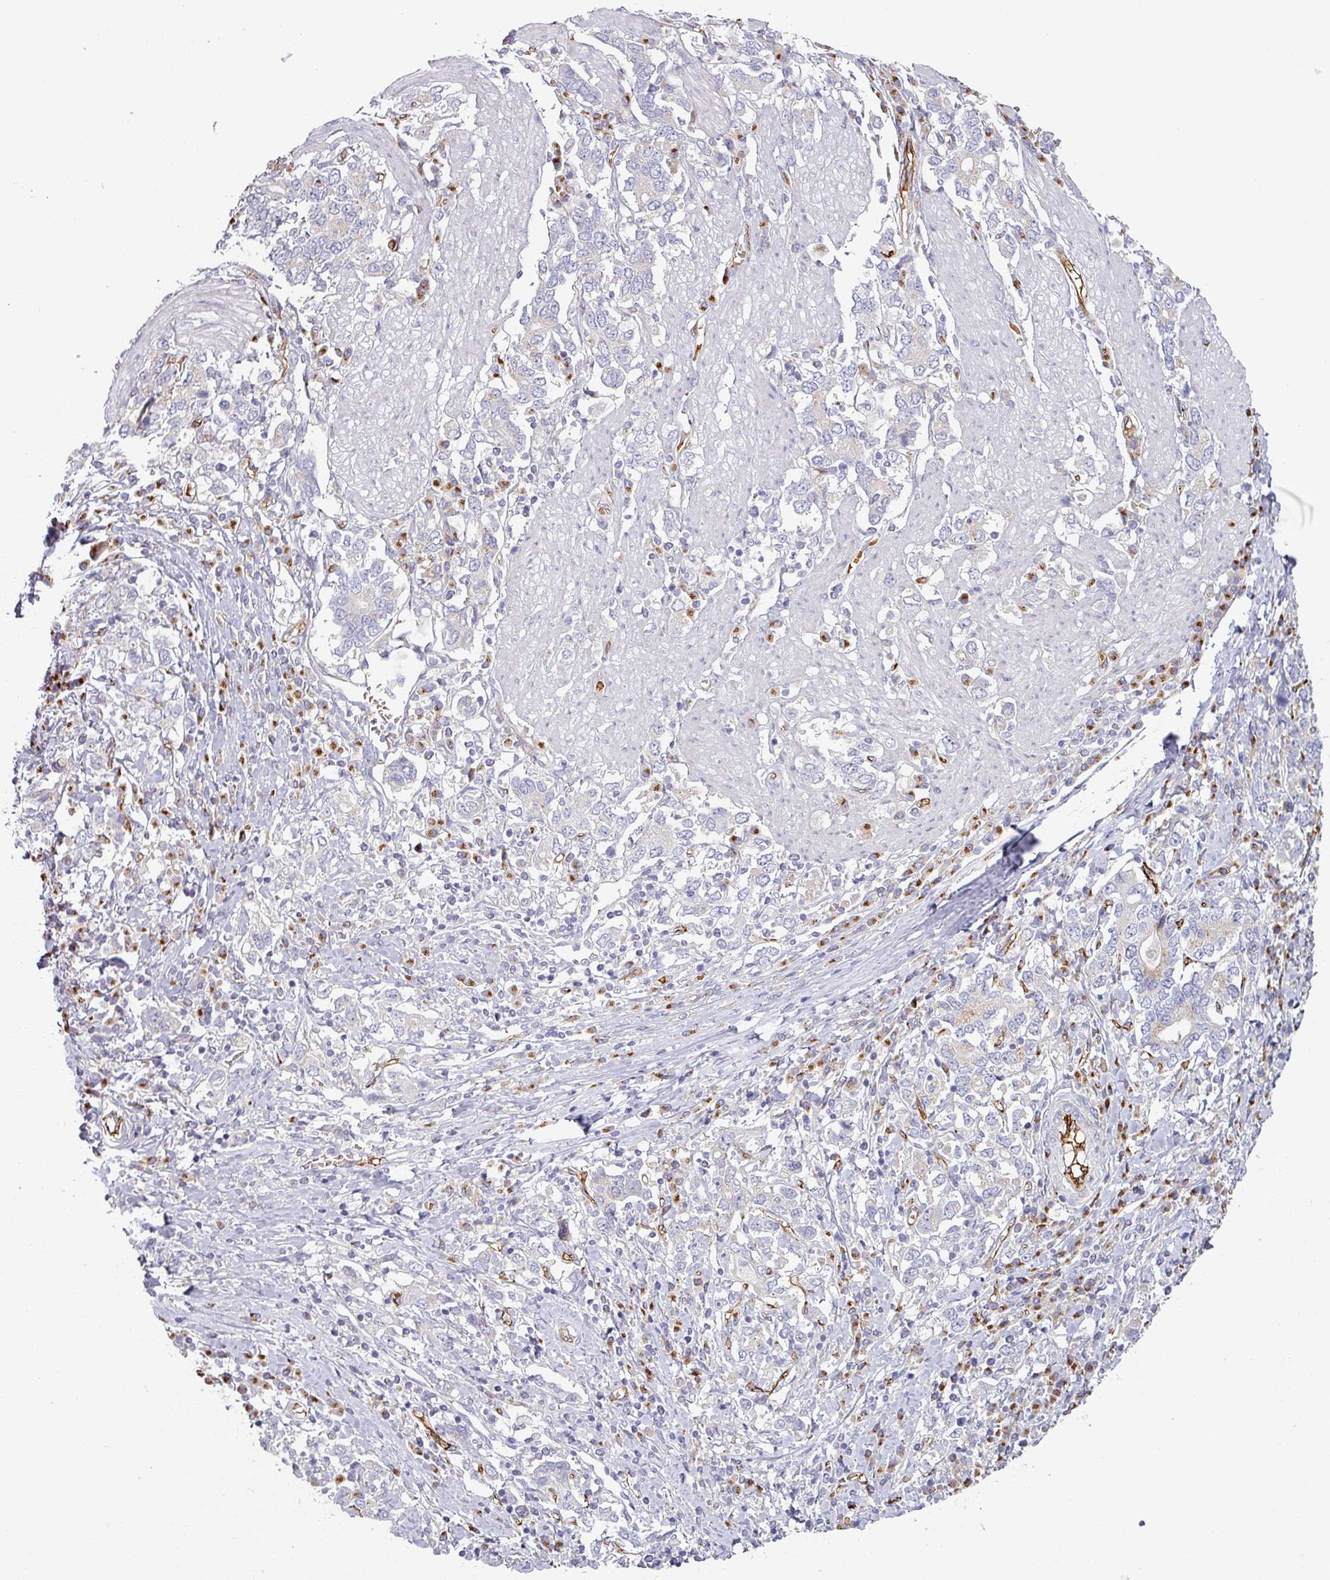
{"staining": {"intensity": "negative", "quantity": "none", "location": "none"}, "tissue": "stomach cancer", "cell_type": "Tumor cells", "image_type": "cancer", "snomed": [{"axis": "morphology", "description": "Adenocarcinoma, NOS"}, {"axis": "topography", "description": "Stomach, upper"}, {"axis": "topography", "description": "Stomach"}], "caption": "Stomach adenocarcinoma was stained to show a protein in brown. There is no significant staining in tumor cells. (Immunohistochemistry, brightfield microscopy, high magnification).", "gene": "PRODH2", "patient": {"sex": "male", "age": 62}}